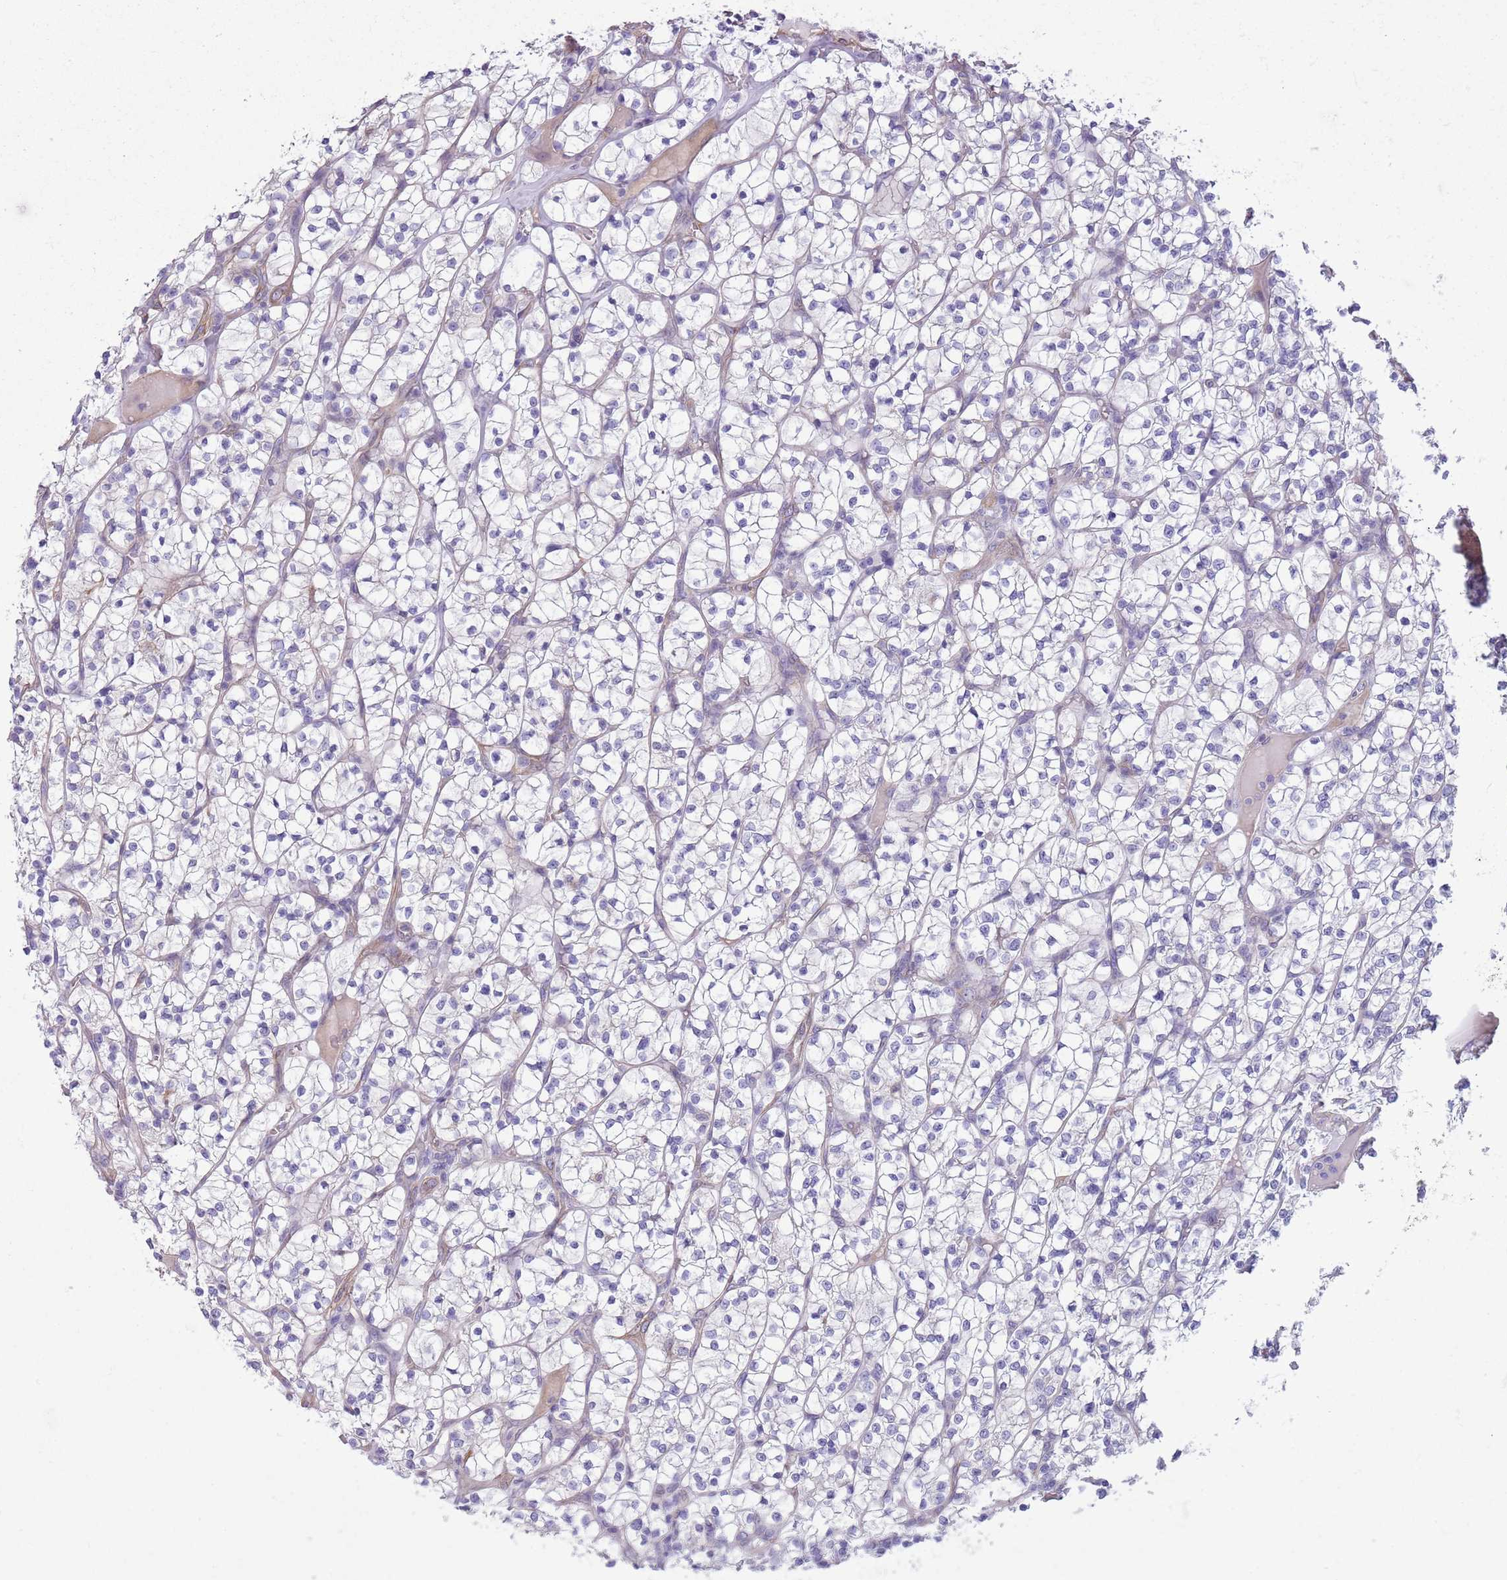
{"staining": {"intensity": "negative", "quantity": "none", "location": "none"}, "tissue": "renal cancer", "cell_type": "Tumor cells", "image_type": "cancer", "snomed": [{"axis": "morphology", "description": "Adenocarcinoma, NOS"}, {"axis": "topography", "description": "Kidney"}], "caption": "A high-resolution micrograph shows IHC staining of renal cancer (adenocarcinoma), which exhibits no significant expression in tumor cells.", "gene": "RBP3", "patient": {"sex": "female", "age": 64}}